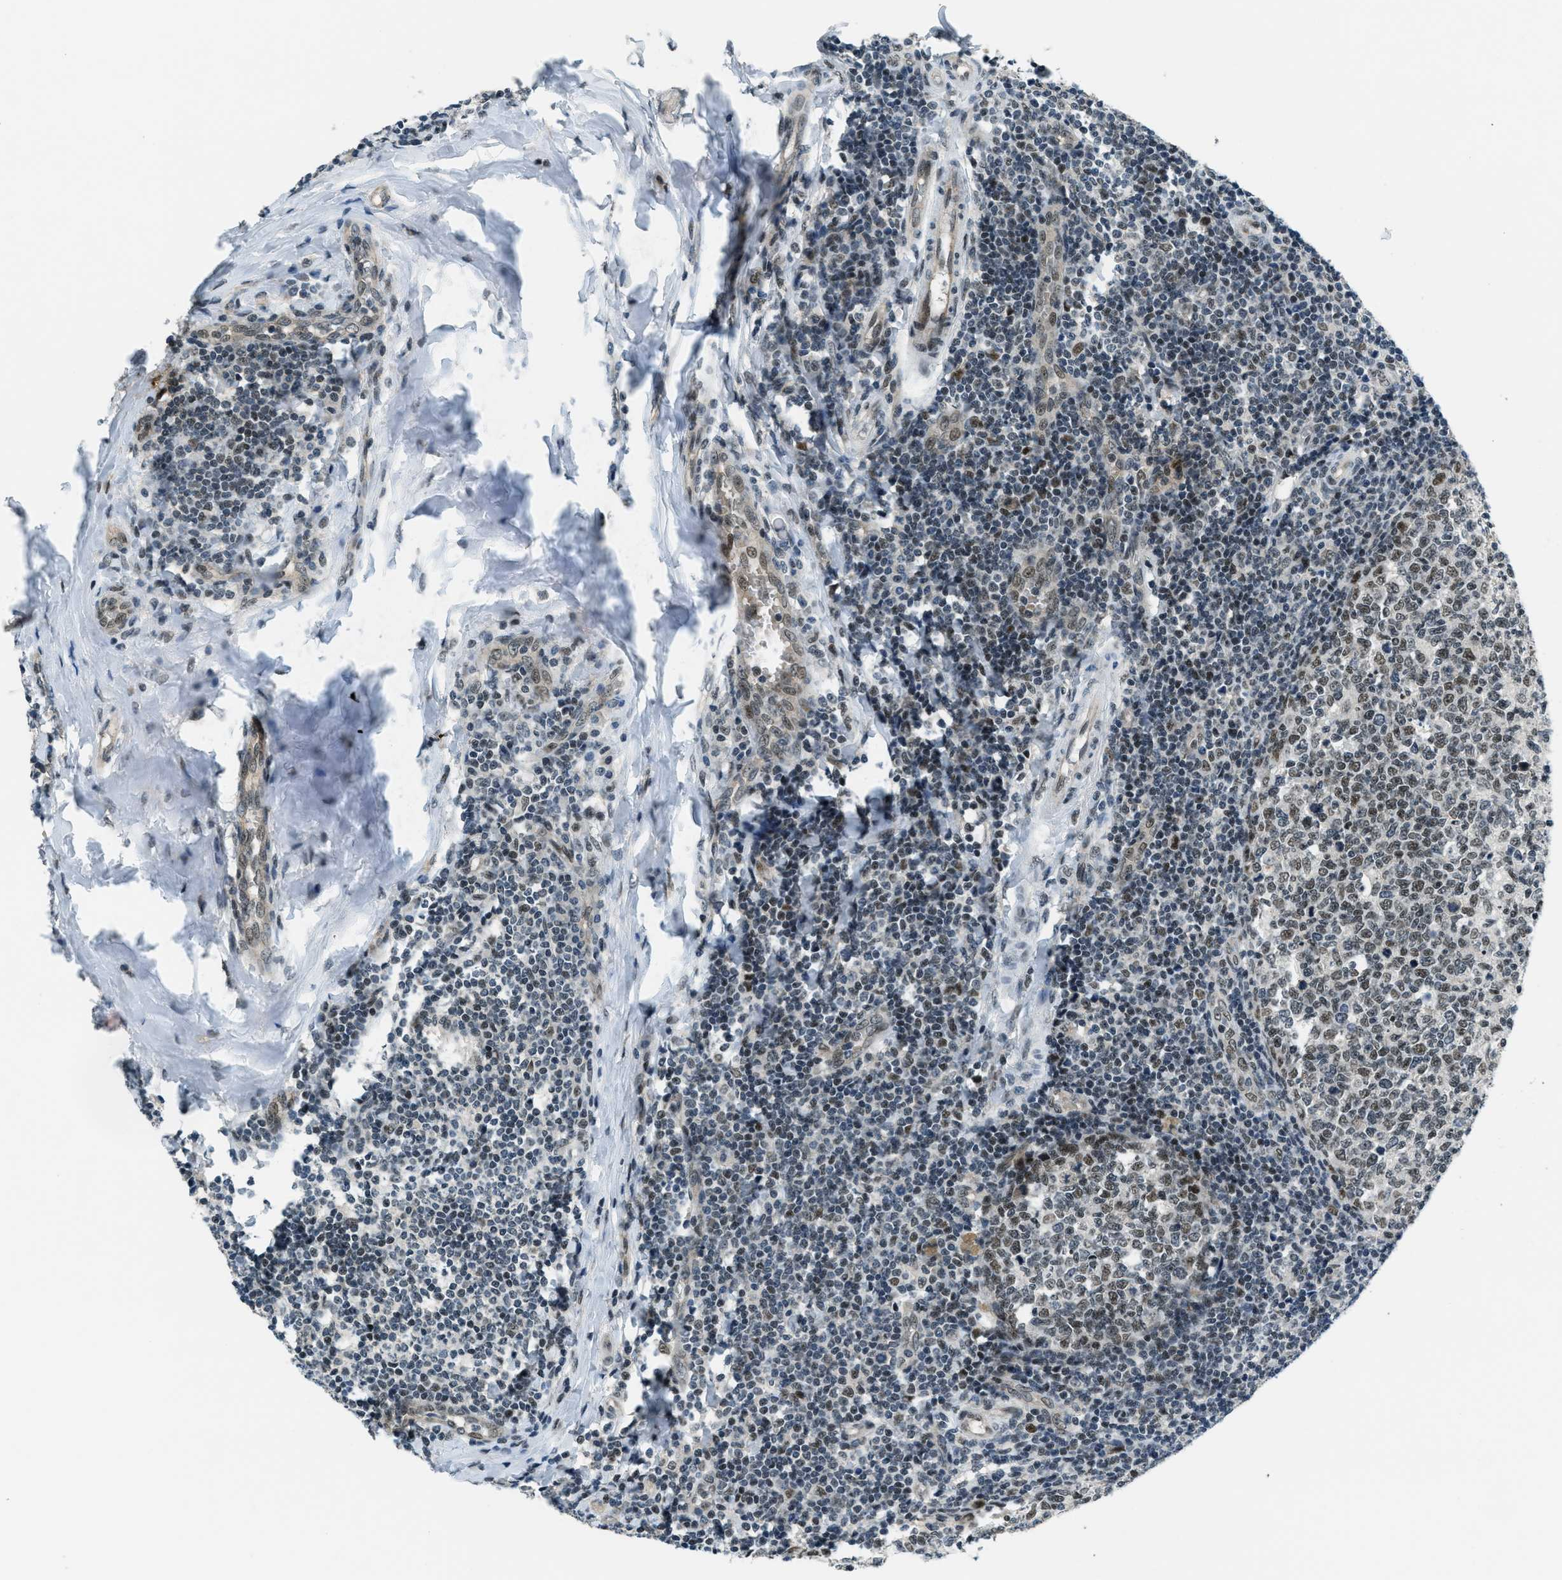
{"staining": {"intensity": "moderate", "quantity": "25%-75%", "location": "nuclear"}, "tissue": "tonsil", "cell_type": "Germinal center cells", "image_type": "normal", "snomed": [{"axis": "morphology", "description": "Normal tissue, NOS"}, {"axis": "topography", "description": "Tonsil"}], "caption": "Protein expression analysis of normal tonsil displays moderate nuclear staining in approximately 25%-75% of germinal center cells. The staining is performed using DAB (3,3'-diaminobenzidine) brown chromogen to label protein expression. The nuclei are counter-stained blue using hematoxylin.", "gene": "KLF6", "patient": {"sex": "female", "age": 19}}